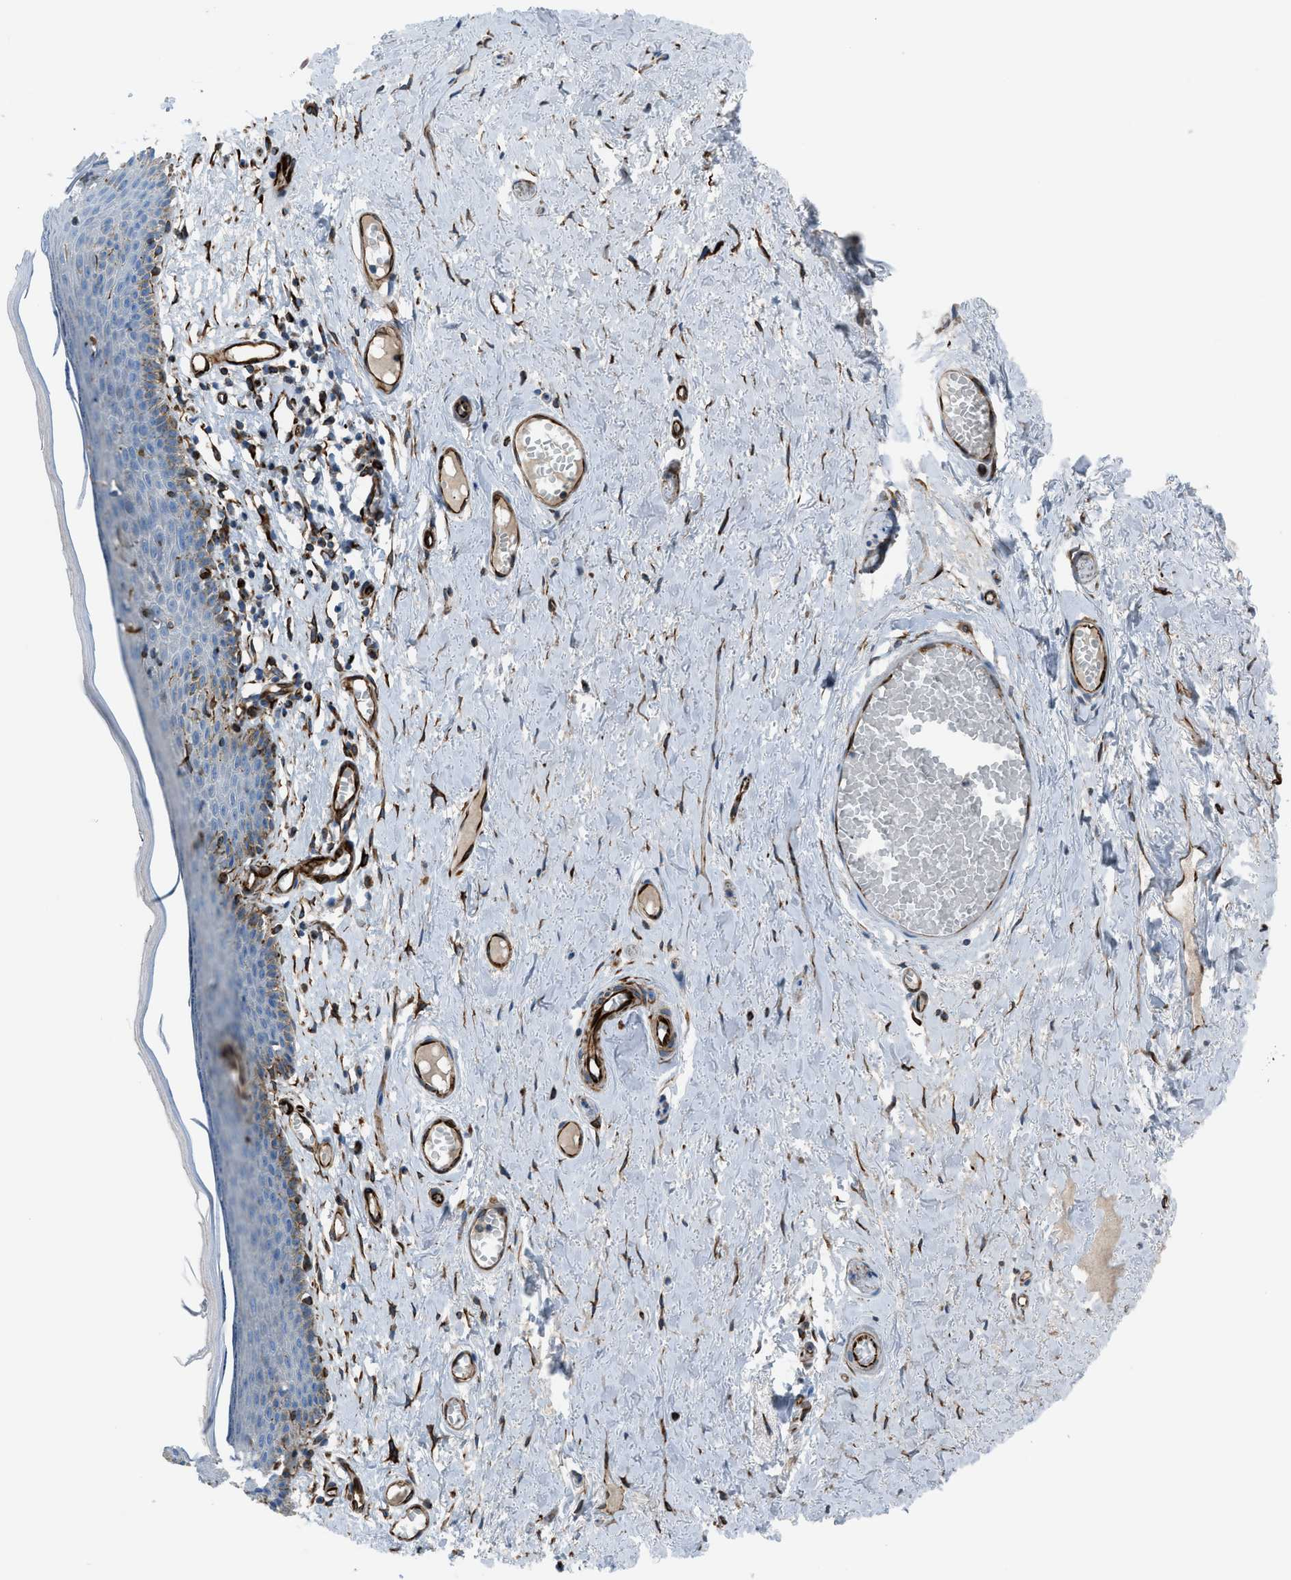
{"staining": {"intensity": "moderate", "quantity": "<25%", "location": "cytoplasmic/membranous"}, "tissue": "skin", "cell_type": "Epidermal cells", "image_type": "normal", "snomed": [{"axis": "morphology", "description": "Normal tissue, NOS"}, {"axis": "topography", "description": "Adipose tissue"}, {"axis": "topography", "description": "Vascular tissue"}, {"axis": "topography", "description": "Anal"}, {"axis": "topography", "description": "Peripheral nerve tissue"}], "caption": "IHC image of unremarkable skin: skin stained using IHC reveals low levels of moderate protein expression localized specifically in the cytoplasmic/membranous of epidermal cells, appearing as a cytoplasmic/membranous brown color.", "gene": "CABP7", "patient": {"sex": "female", "age": 54}}